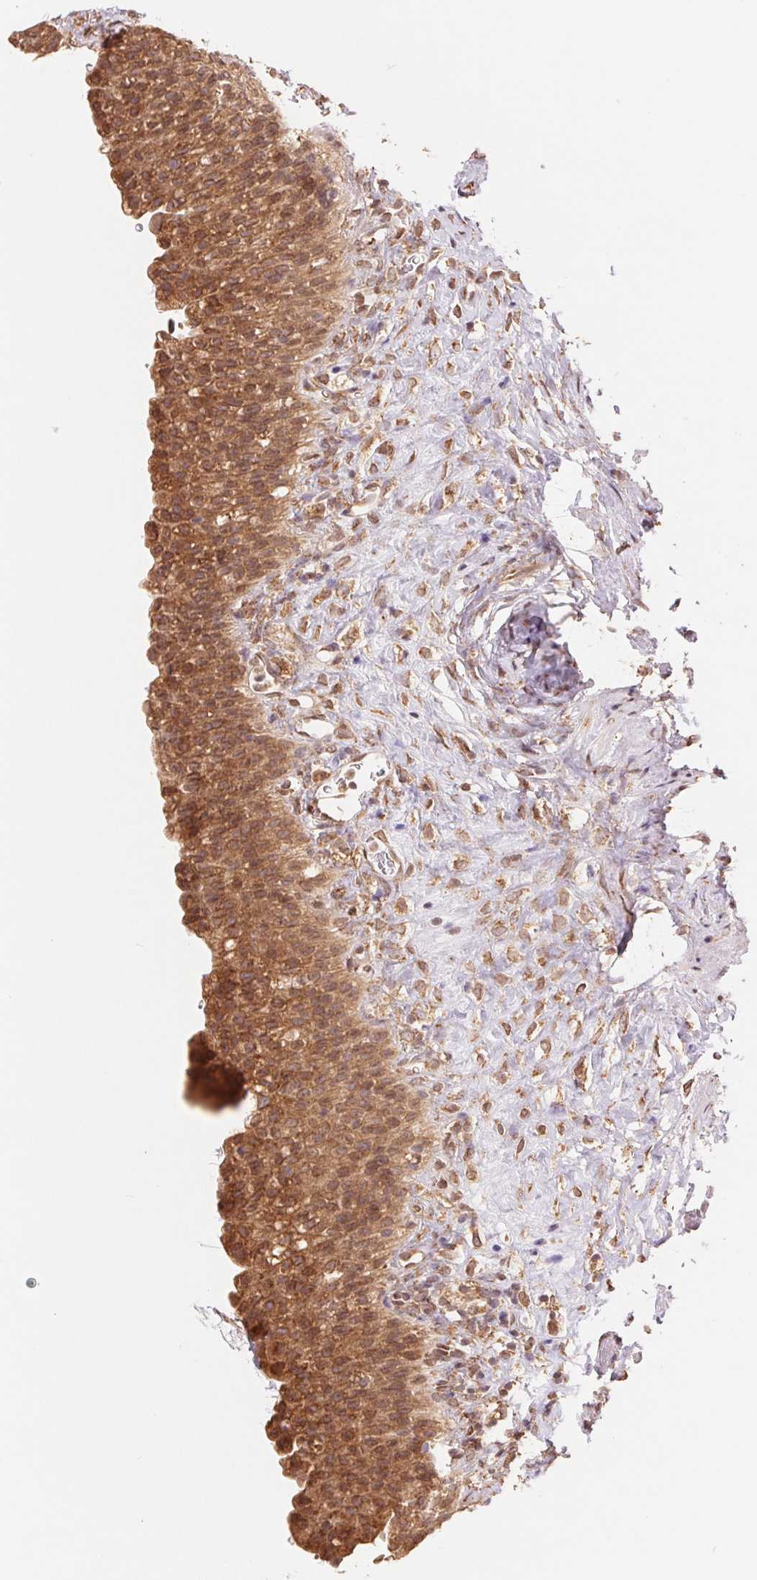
{"staining": {"intensity": "moderate", "quantity": ">75%", "location": "cytoplasmic/membranous"}, "tissue": "urinary bladder", "cell_type": "Urothelial cells", "image_type": "normal", "snomed": [{"axis": "morphology", "description": "Normal tissue, NOS"}, {"axis": "topography", "description": "Urinary bladder"}, {"axis": "topography", "description": "Prostate"}], "caption": "Immunohistochemistry (IHC) image of unremarkable human urinary bladder stained for a protein (brown), which shows medium levels of moderate cytoplasmic/membranous expression in about >75% of urothelial cells.", "gene": "RPN1", "patient": {"sex": "male", "age": 76}}